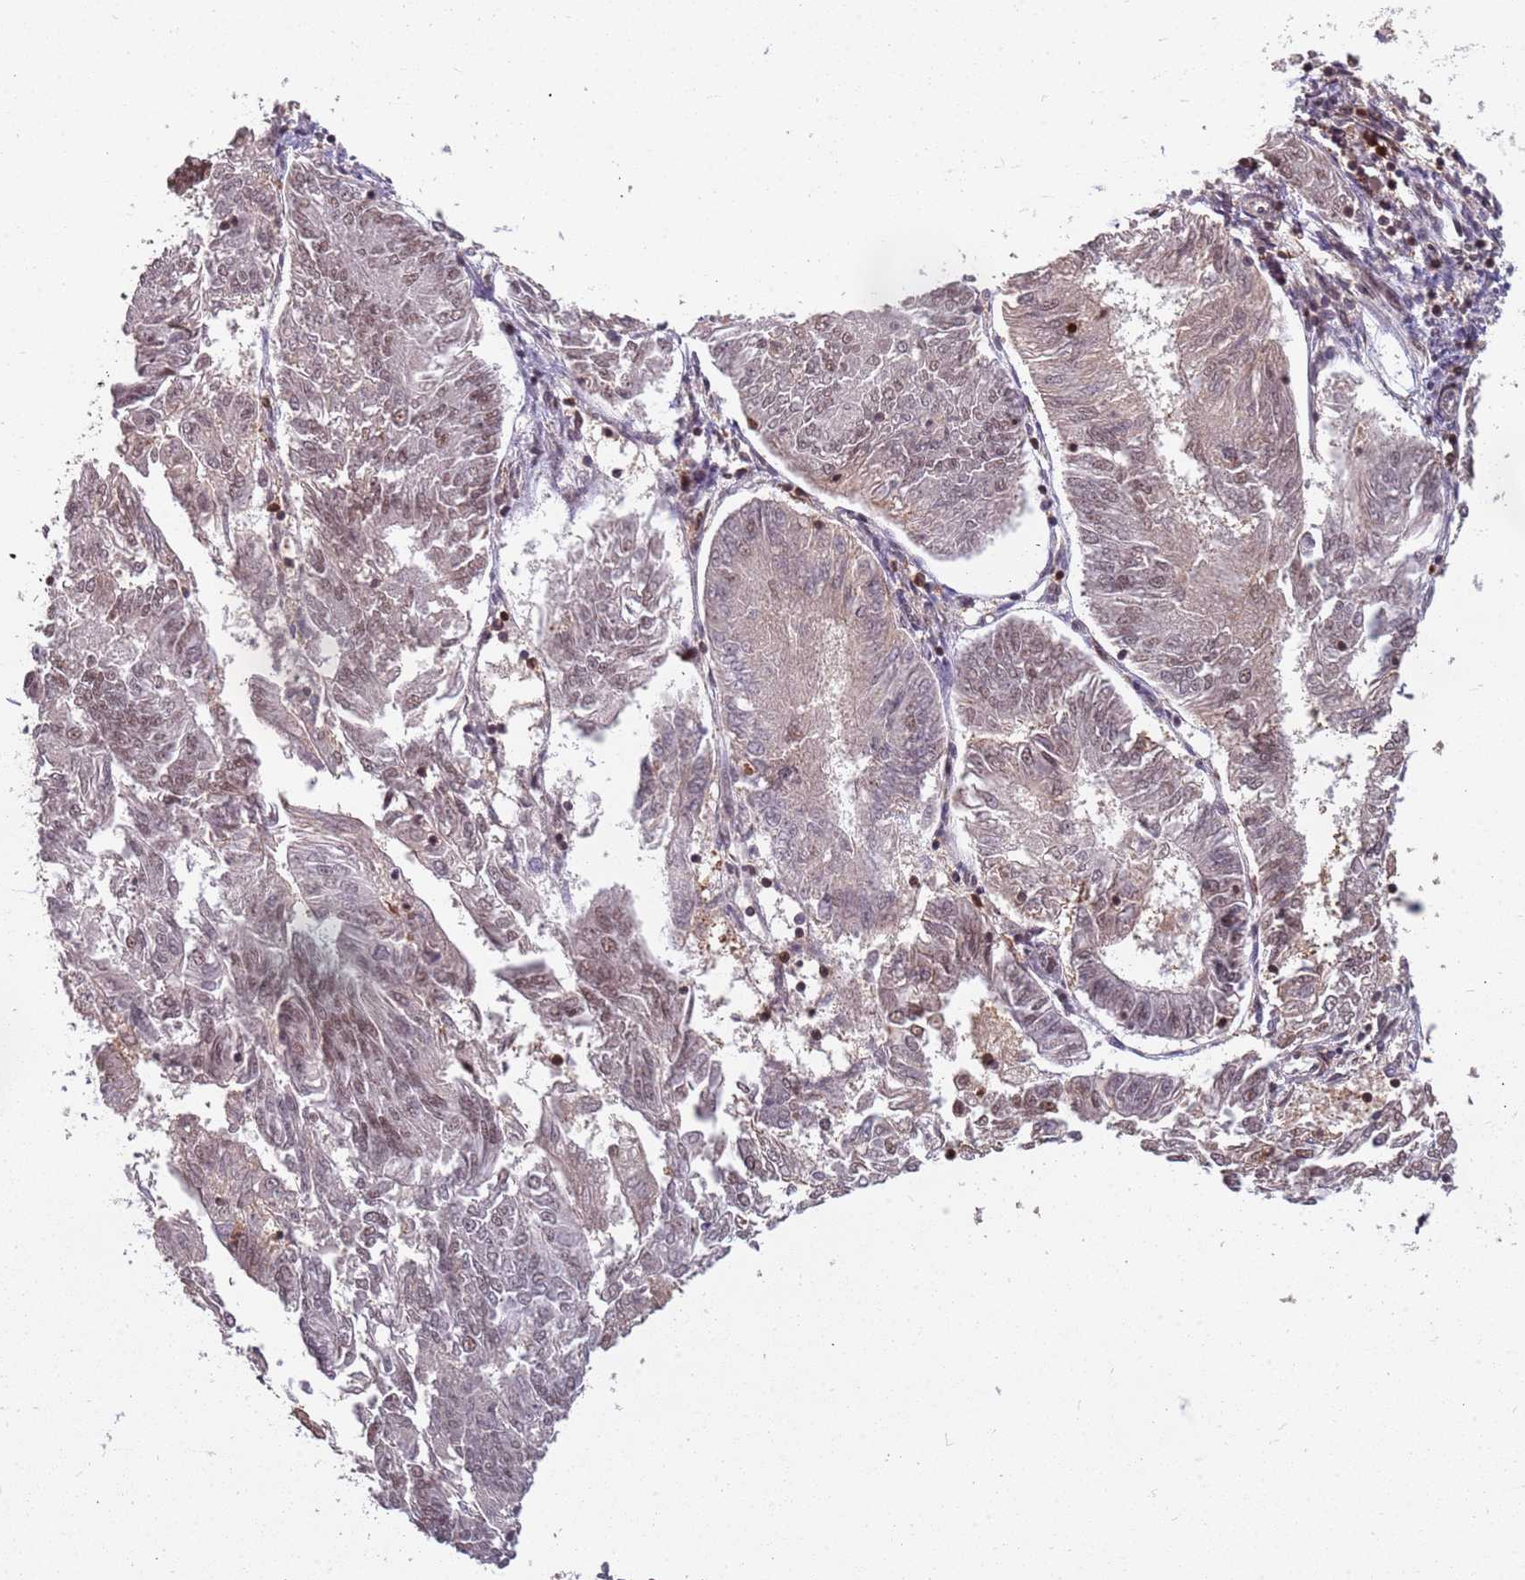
{"staining": {"intensity": "weak", "quantity": "<25%", "location": "nuclear"}, "tissue": "endometrial cancer", "cell_type": "Tumor cells", "image_type": "cancer", "snomed": [{"axis": "morphology", "description": "Adenocarcinoma, NOS"}, {"axis": "topography", "description": "Endometrium"}], "caption": "Human endometrial cancer stained for a protein using immunohistochemistry (IHC) shows no positivity in tumor cells.", "gene": "GBP2", "patient": {"sex": "female", "age": 58}}